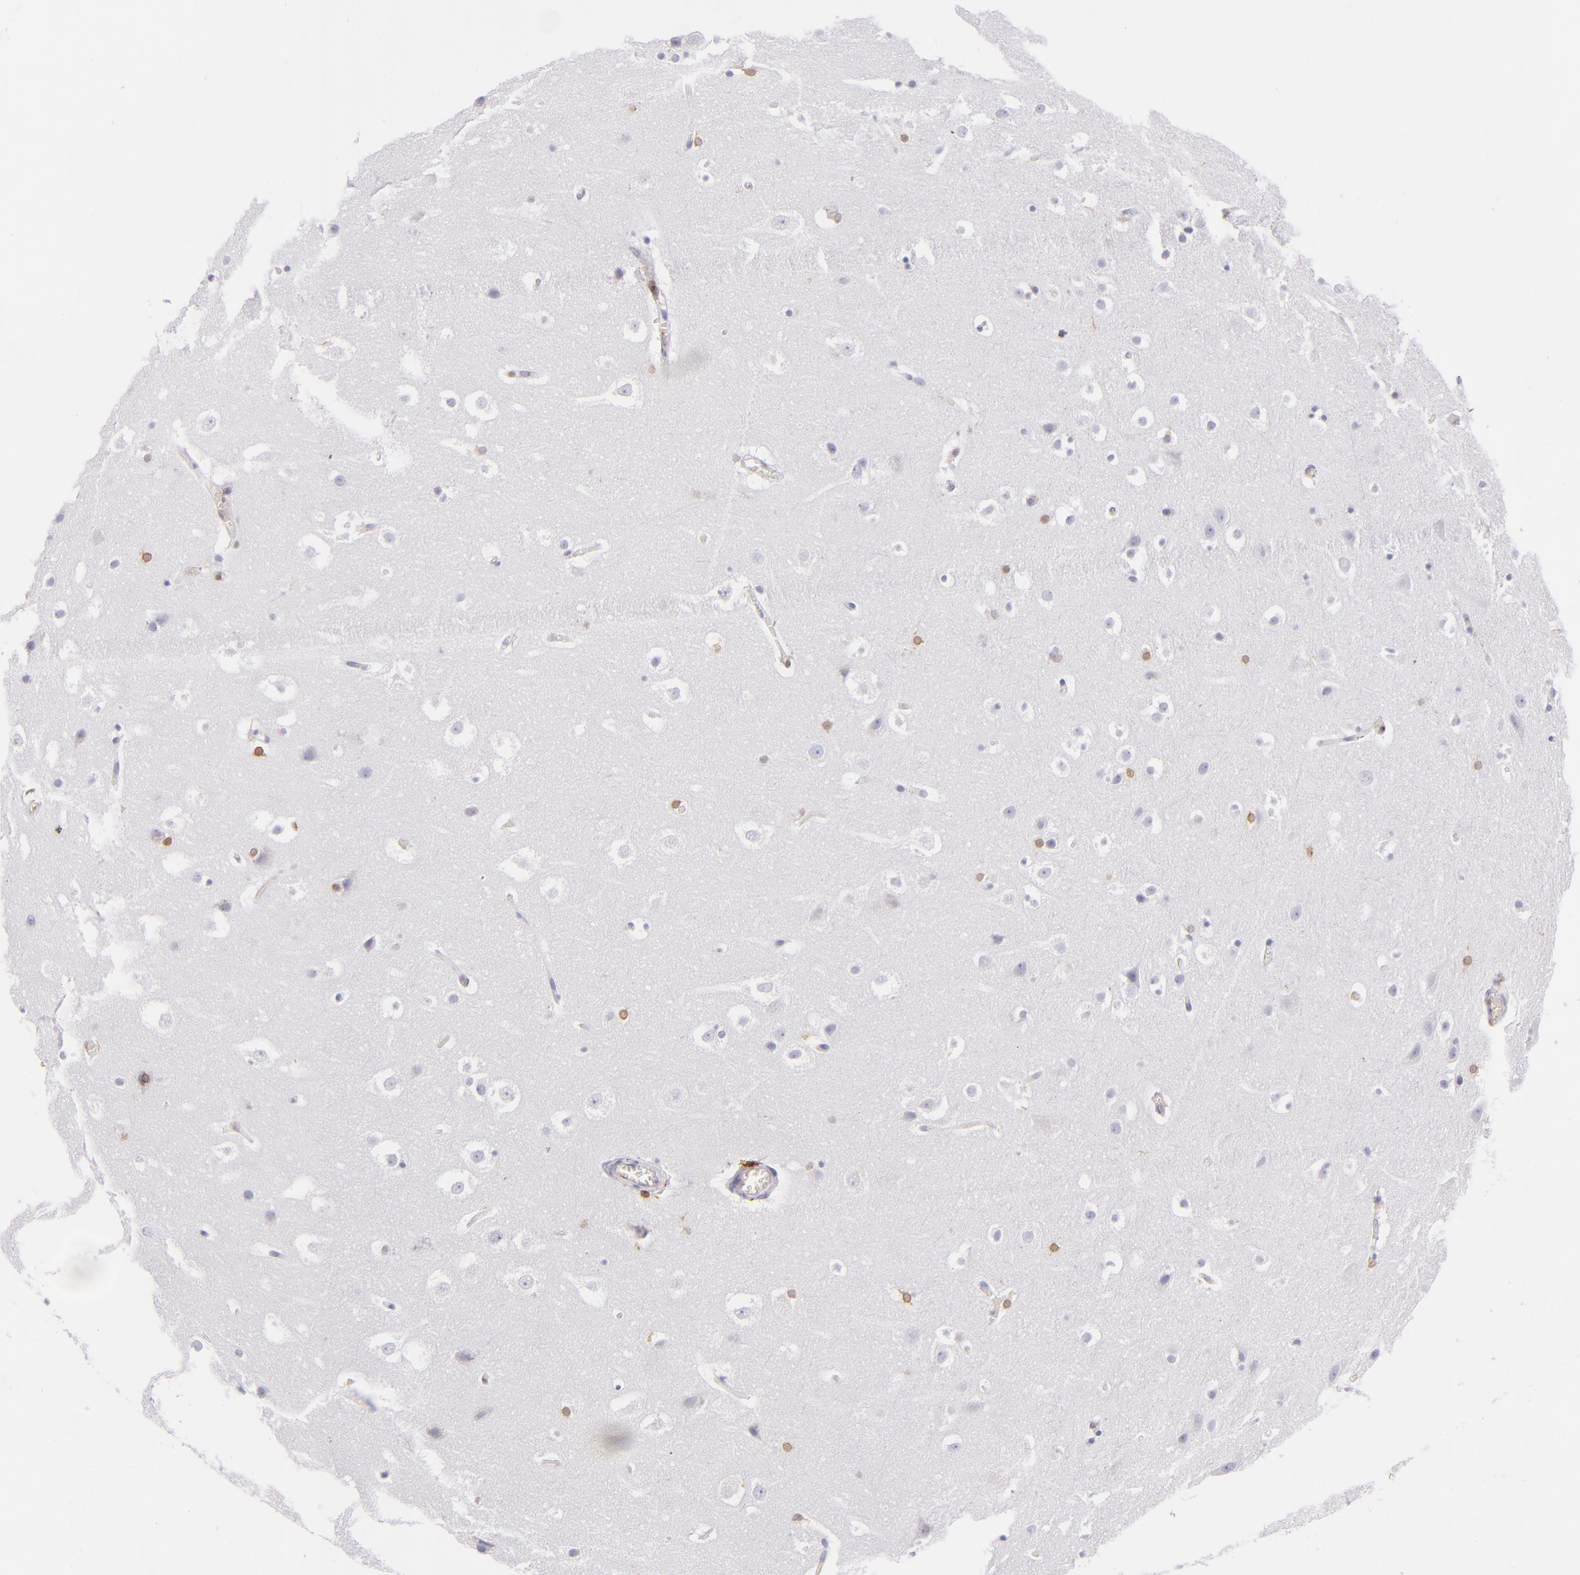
{"staining": {"intensity": "moderate", "quantity": "<25%", "location": "cytoplasmic/membranous"}, "tissue": "hippocampus", "cell_type": "Glial cells", "image_type": "normal", "snomed": [{"axis": "morphology", "description": "Normal tissue, NOS"}, {"axis": "topography", "description": "Hippocampus"}], "caption": "The photomicrograph displays immunohistochemical staining of benign hippocampus. There is moderate cytoplasmic/membranous positivity is appreciated in approximately <25% of glial cells. Using DAB (3,3'-diaminobenzidine) (brown) and hematoxylin (blue) stains, captured at high magnification using brightfield microscopy.", "gene": "CD74", "patient": {"sex": "male", "age": 45}}